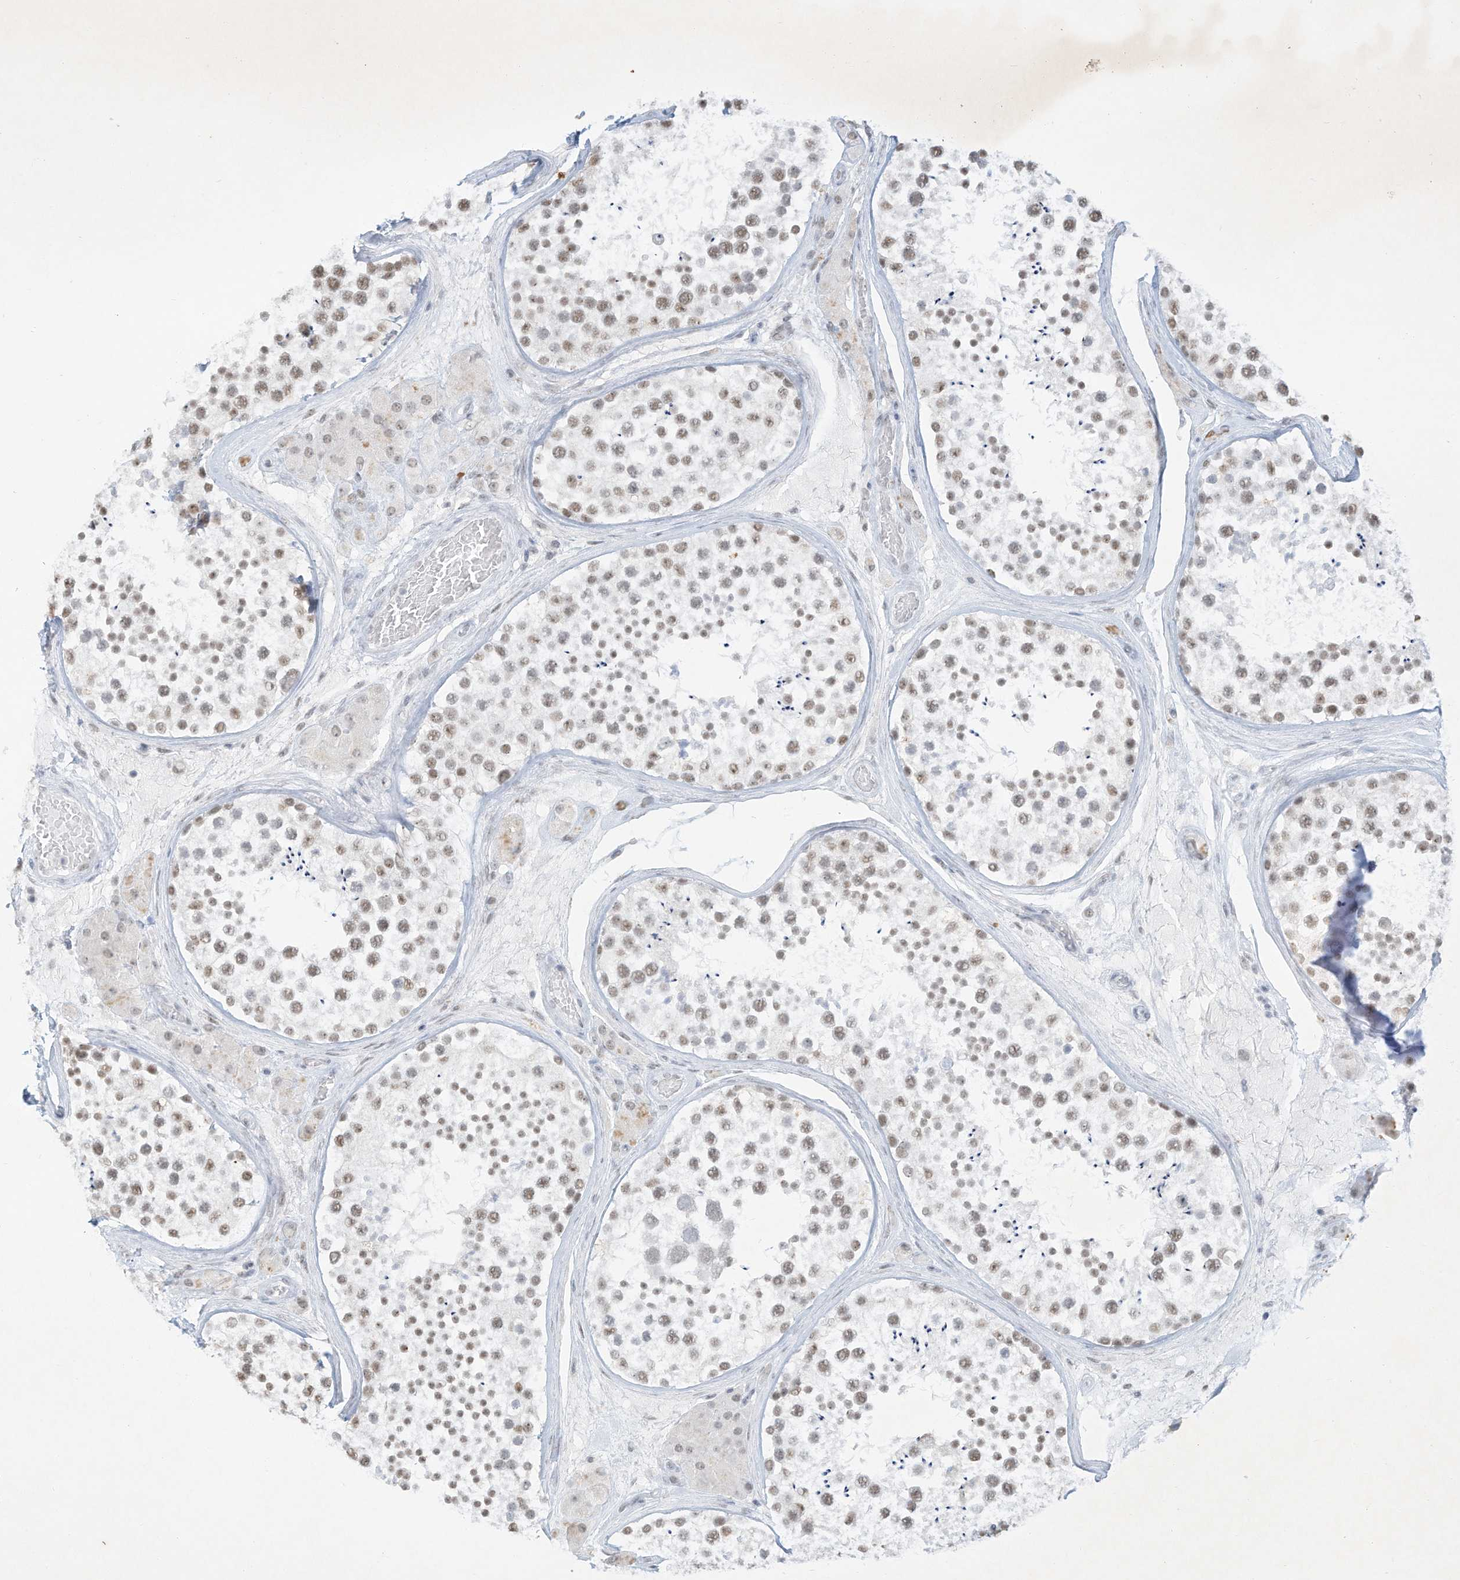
{"staining": {"intensity": "moderate", "quantity": ">75%", "location": "nuclear"}, "tissue": "testis", "cell_type": "Cells in seminiferous ducts", "image_type": "normal", "snomed": [{"axis": "morphology", "description": "Normal tissue, NOS"}, {"axis": "topography", "description": "Testis"}], "caption": "IHC micrograph of unremarkable human testis stained for a protein (brown), which exhibits medium levels of moderate nuclear staining in approximately >75% of cells in seminiferous ducts.", "gene": "PGC", "patient": {"sex": "male", "age": 46}}